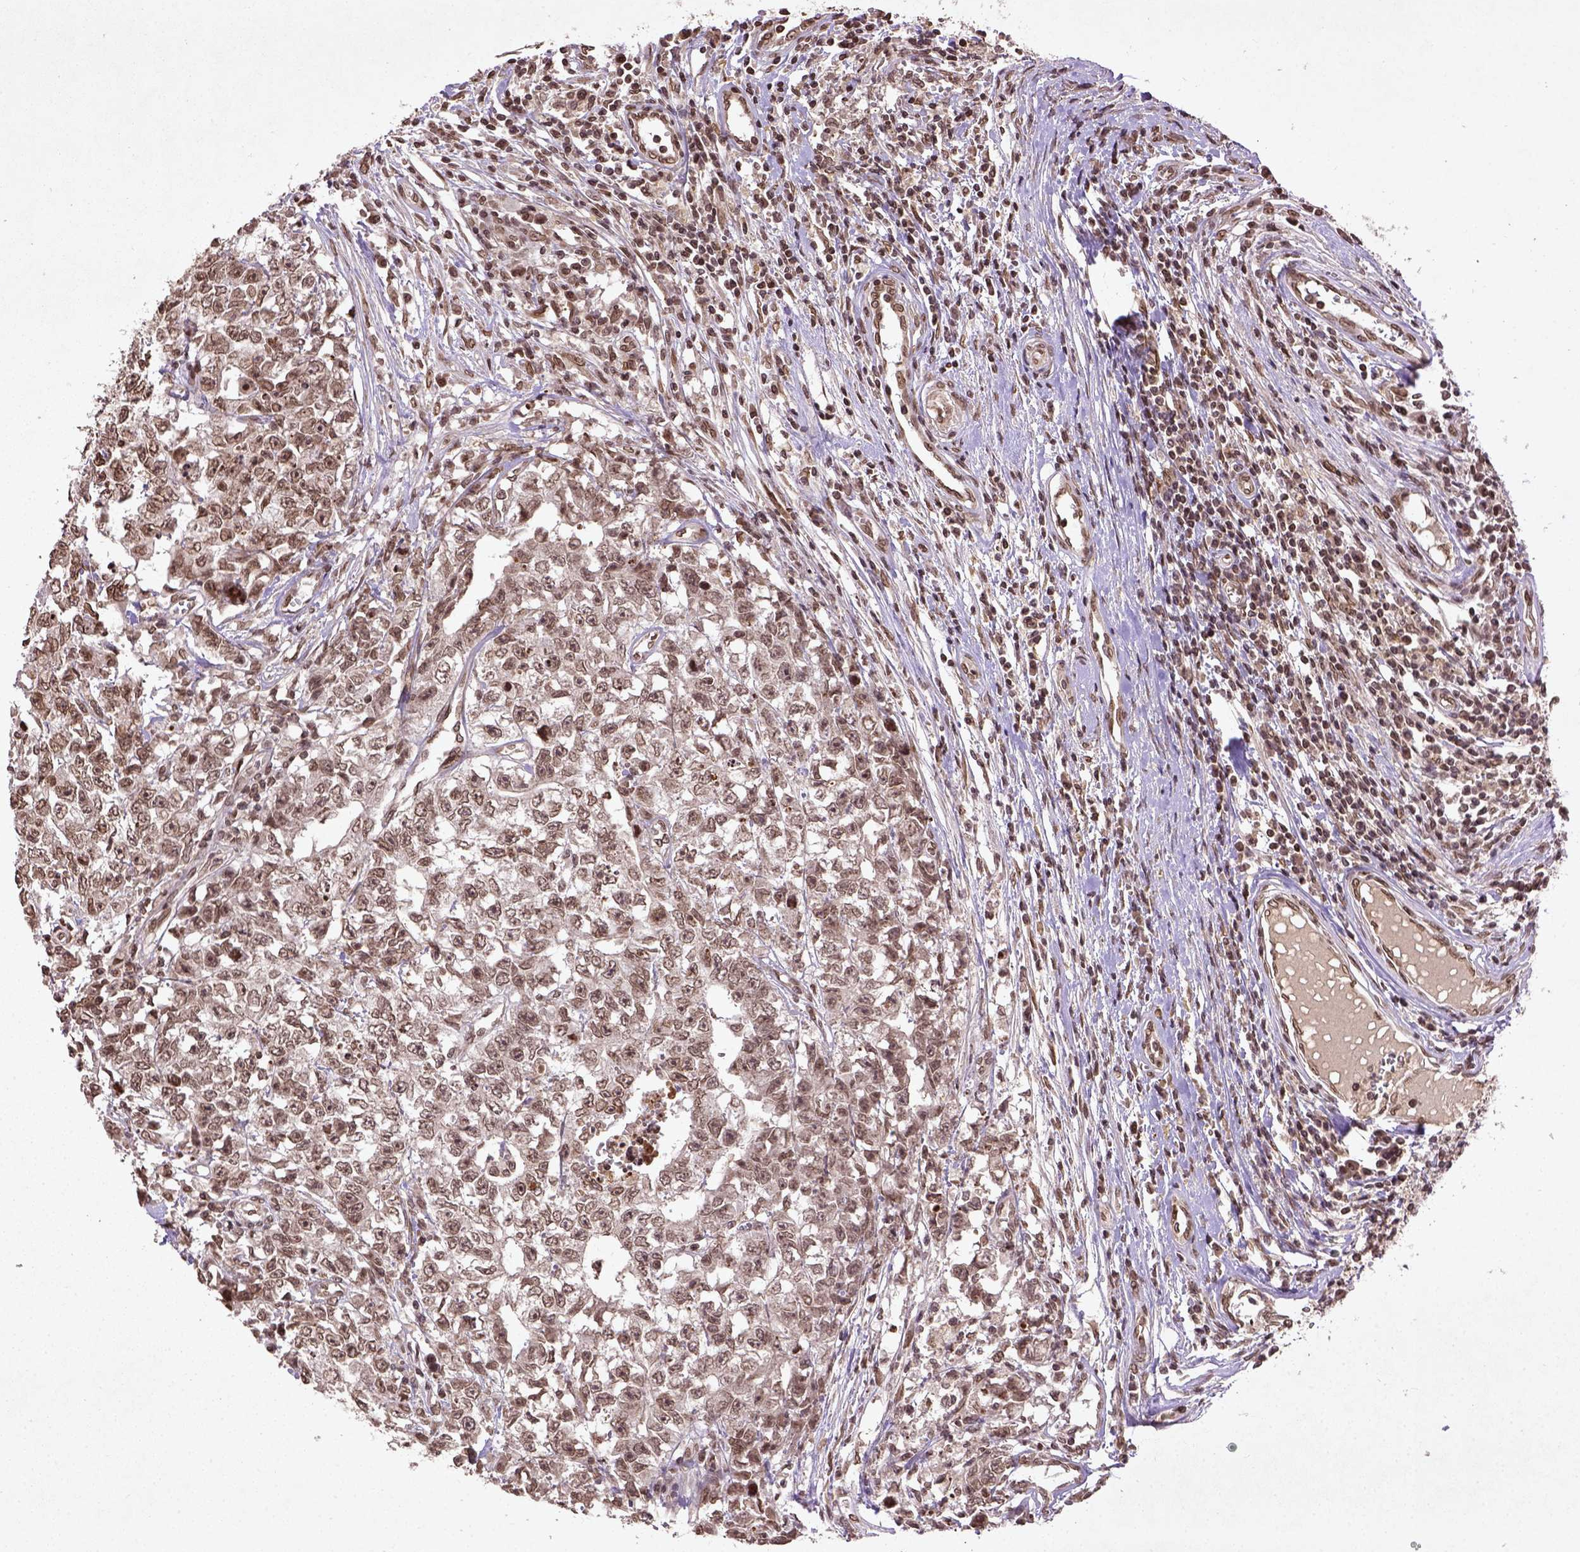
{"staining": {"intensity": "moderate", "quantity": ">75%", "location": "nuclear"}, "tissue": "testis cancer", "cell_type": "Tumor cells", "image_type": "cancer", "snomed": [{"axis": "morphology", "description": "Carcinoma, Embryonal, NOS"}, {"axis": "topography", "description": "Testis"}], "caption": "Protein staining by immunohistochemistry (IHC) reveals moderate nuclear staining in about >75% of tumor cells in testis cancer.", "gene": "BANF1", "patient": {"sex": "male", "age": 36}}